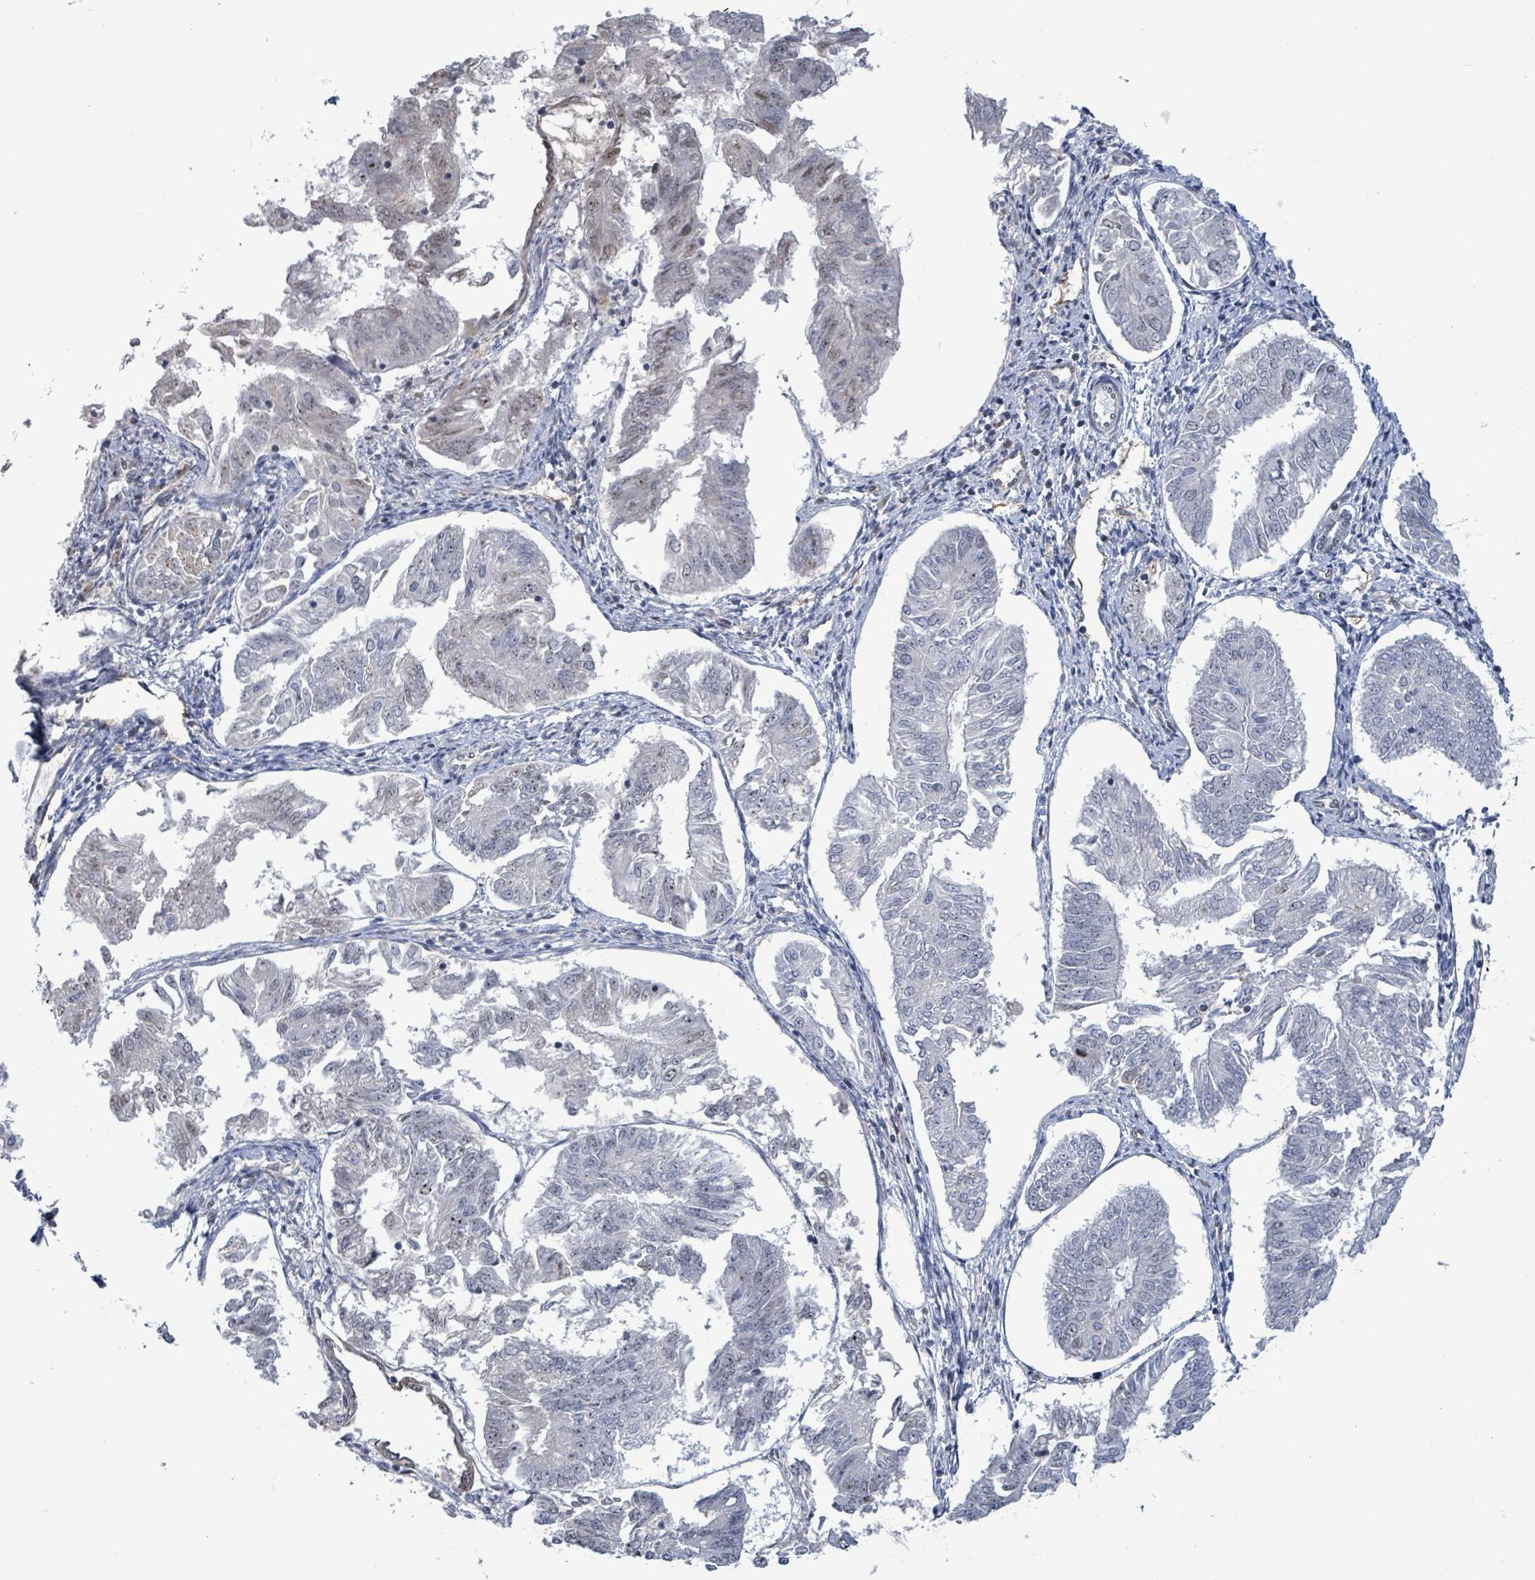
{"staining": {"intensity": "weak", "quantity": "<25%", "location": "nuclear"}, "tissue": "endometrial cancer", "cell_type": "Tumor cells", "image_type": "cancer", "snomed": [{"axis": "morphology", "description": "Adenocarcinoma, NOS"}, {"axis": "topography", "description": "Endometrium"}], "caption": "Human adenocarcinoma (endometrial) stained for a protein using IHC demonstrates no expression in tumor cells.", "gene": "RRN3", "patient": {"sex": "female", "age": 58}}